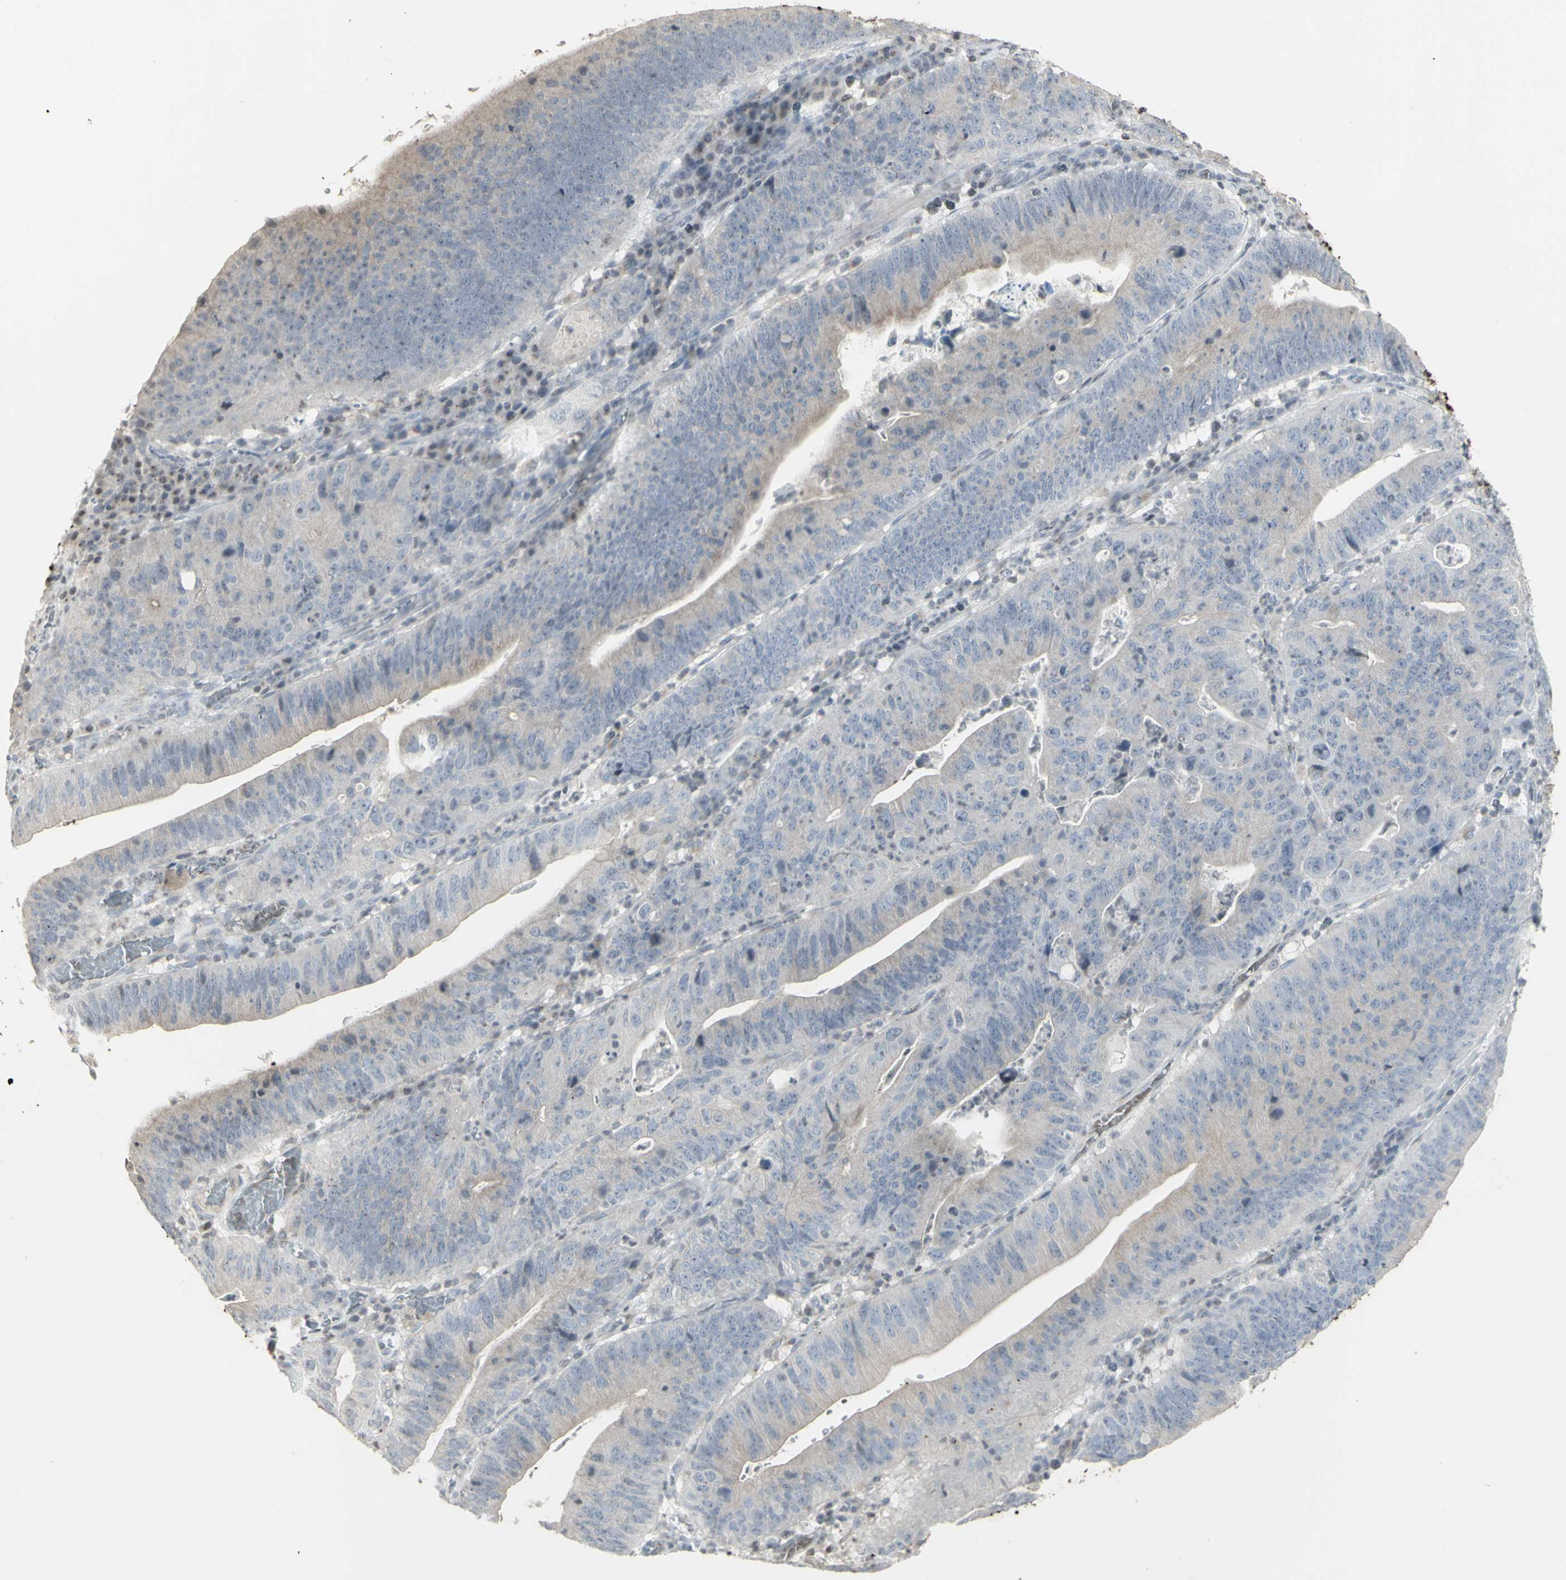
{"staining": {"intensity": "negative", "quantity": "none", "location": "none"}, "tissue": "stomach cancer", "cell_type": "Tumor cells", "image_type": "cancer", "snomed": [{"axis": "morphology", "description": "Adenocarcinoma, NOS"}, {"axis": "topography", "description": "Stomach"}], "caption": "Tumor cells show no significant protein positivity in stomach cancer.", "gene": "MUC5AC", "patient": {"sex": "male", "age": 59}}